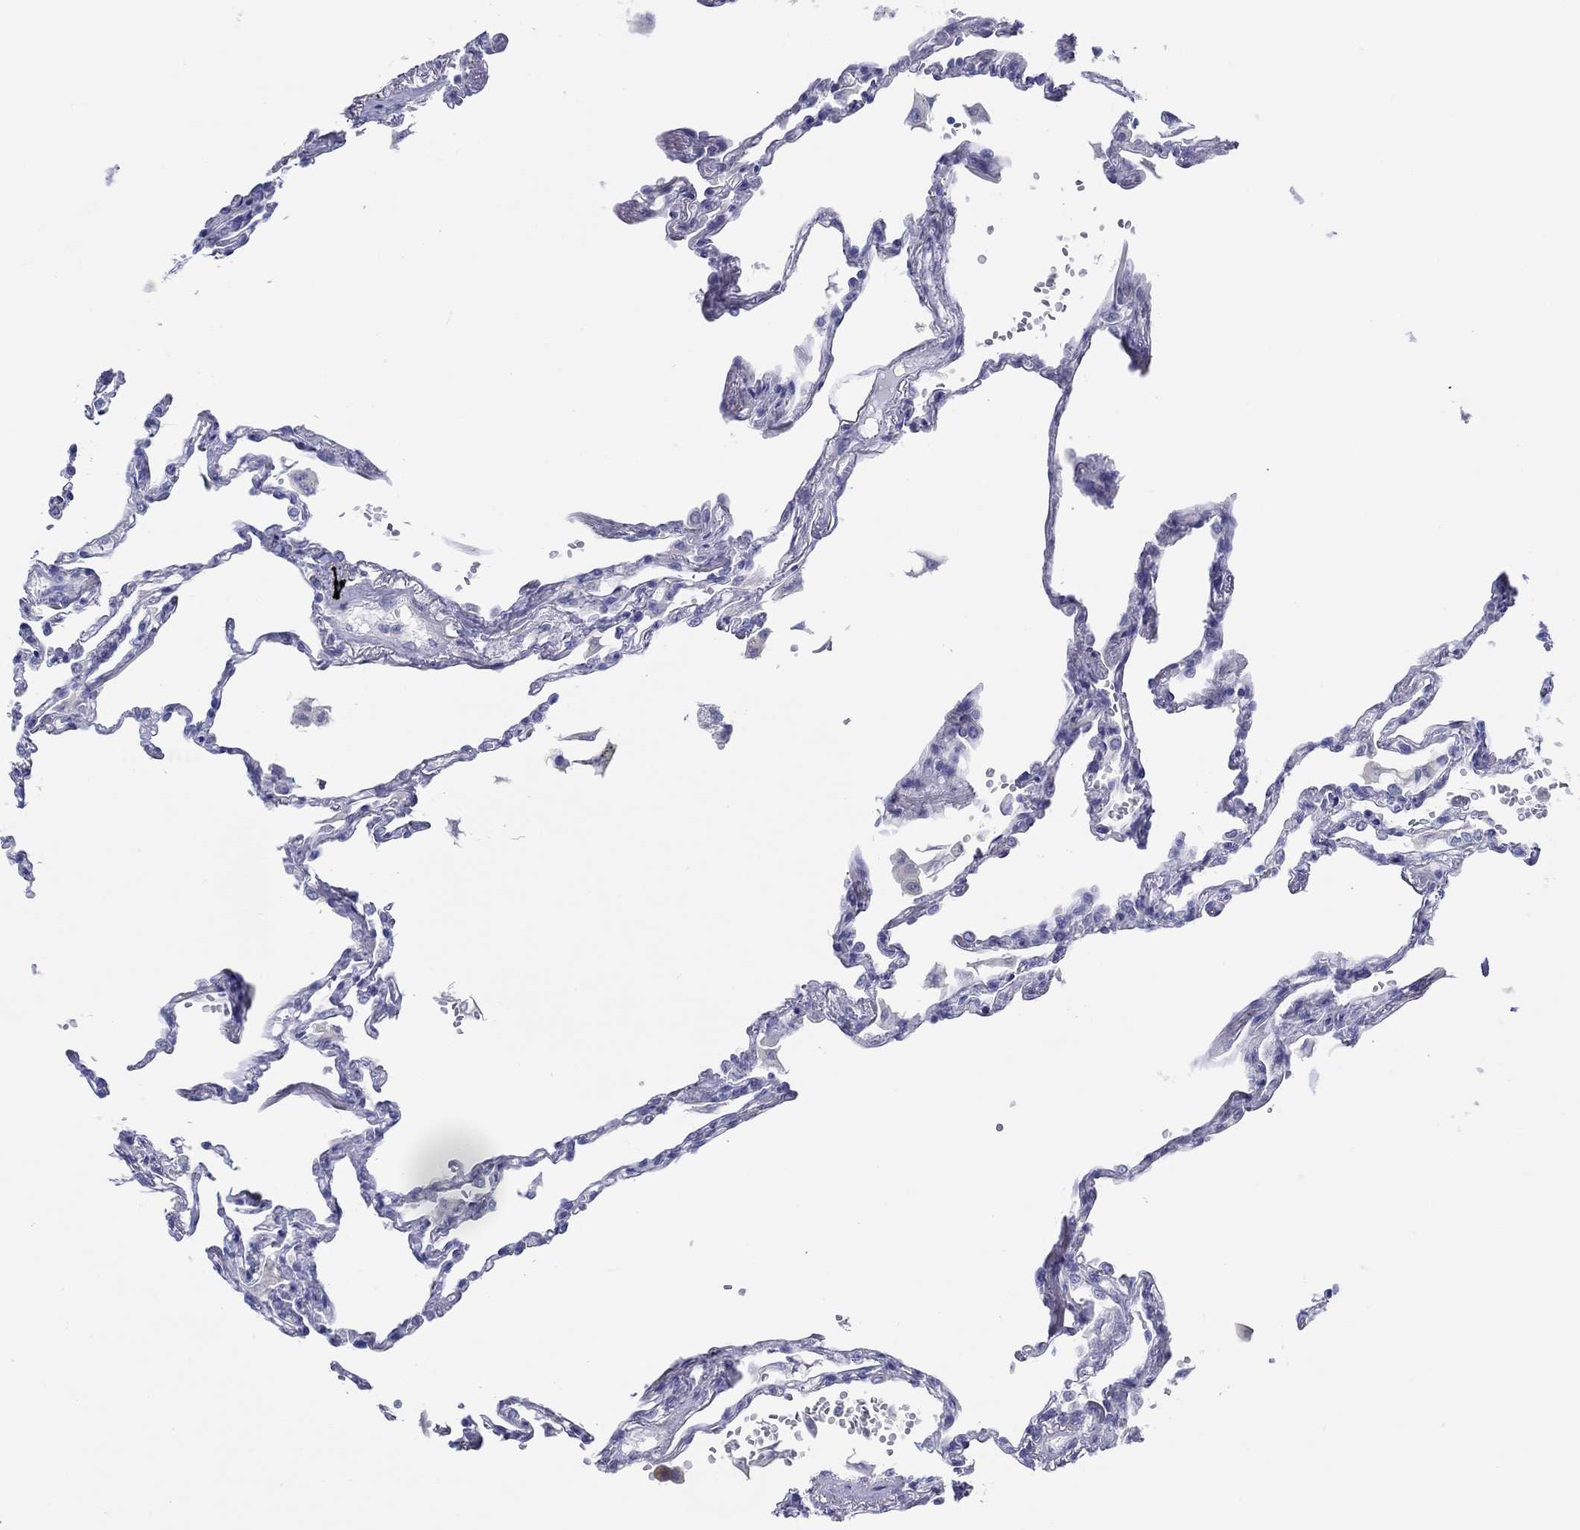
{"staining": {"intensity": "negative", "quantity": "none", "location": "none"}, "tissue": "lung", "cell_type": "Alveolar cells", "image_type": "normal", "snomed": [{"axis": "morphology", "description": "Normal tissue, NOS"}, {"axis": "topography", "description": "Lung"}], "caption": "Alveolar cells show no significant staining in normal lung. Nuclei are stained in blue.", "gene": "HAPLN4", "patient": {"sex": "male", "age": 78}}